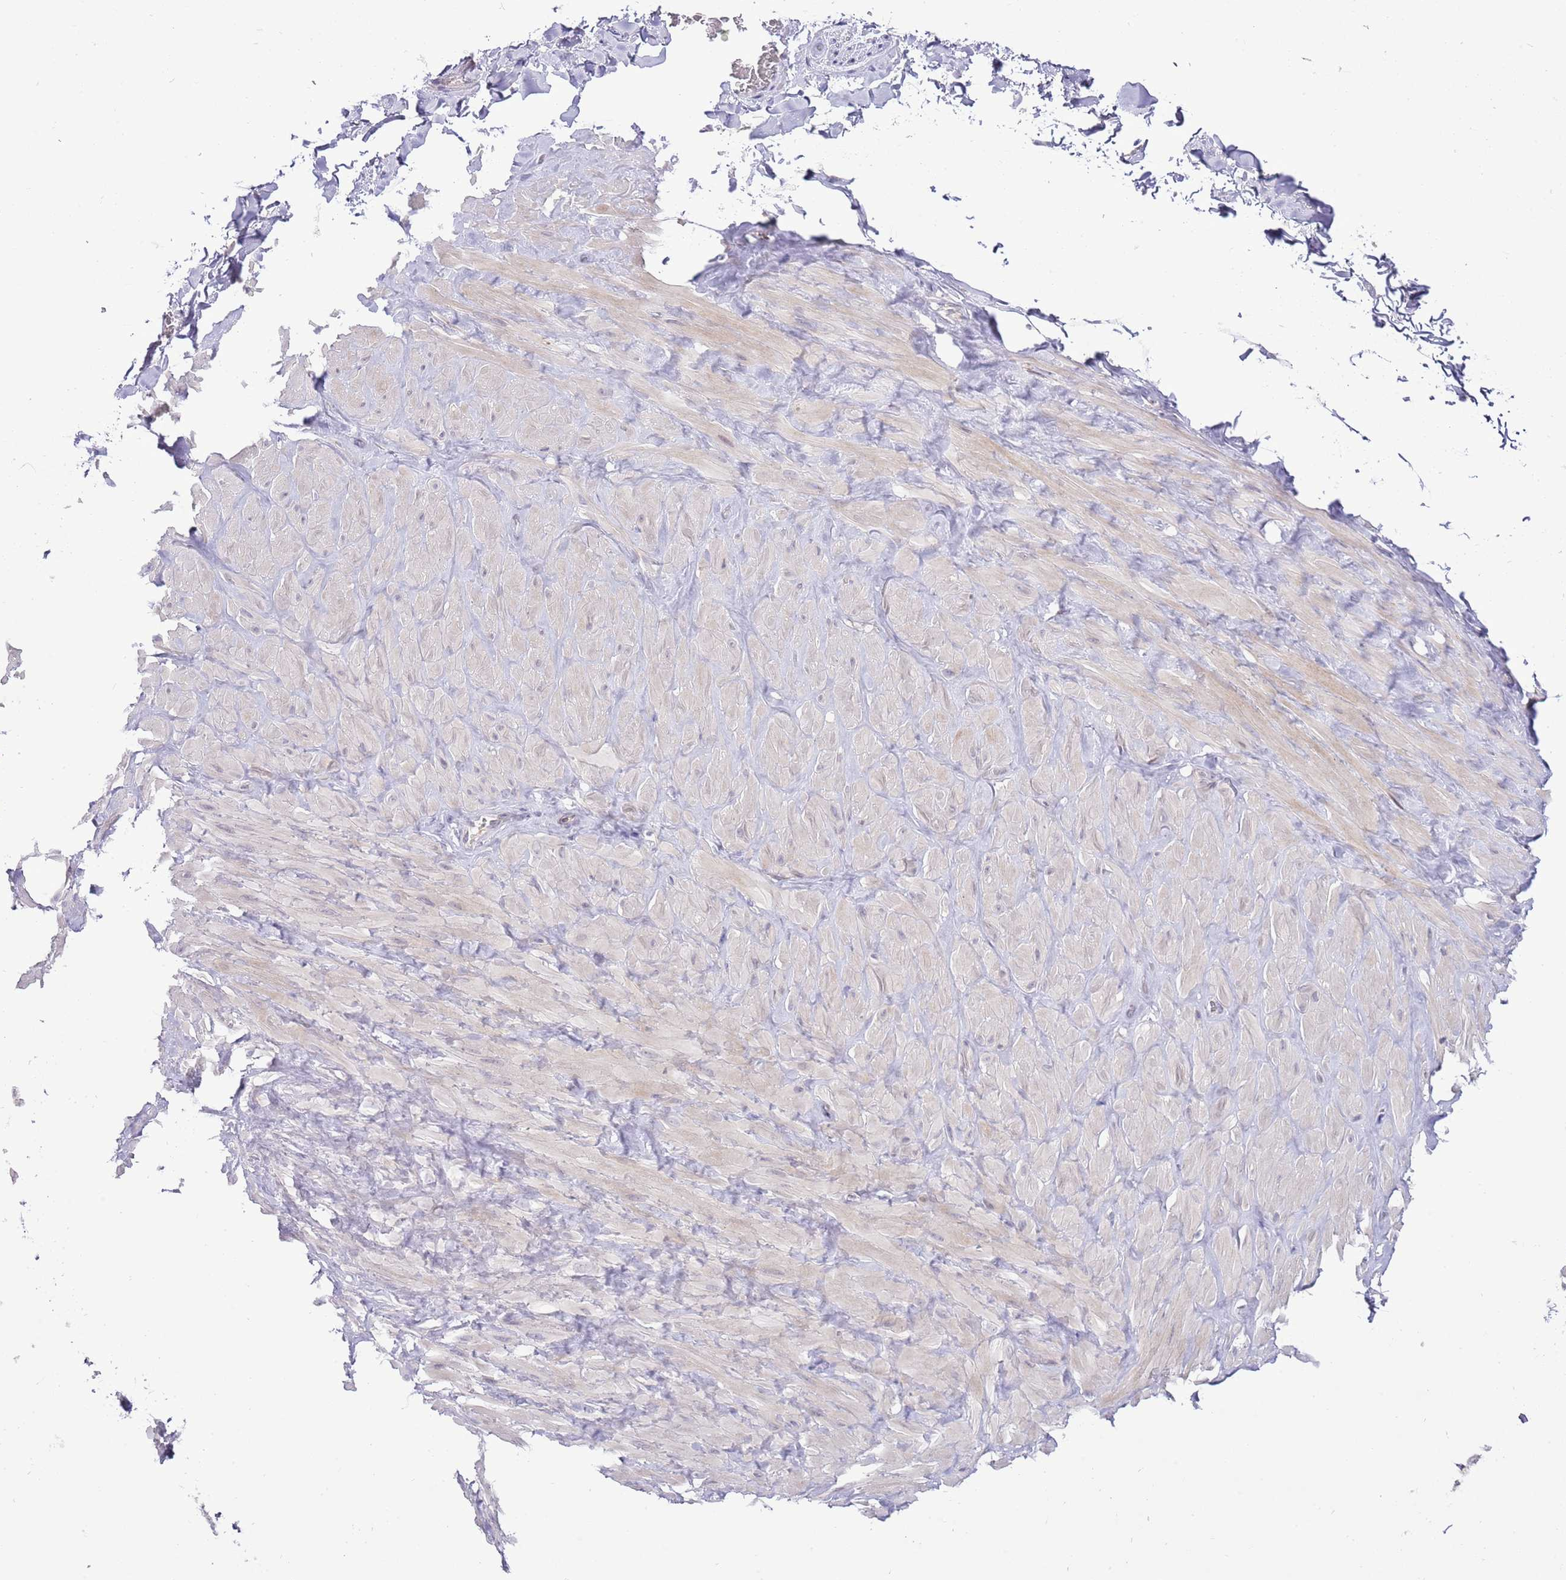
{"staining": {"intensity": "negative", "quantity": "none", "location": "none"}, "tissue": "adipose tissue", "cell_type": "Adipocytes", "image_type": "normal", "snomed": [{"axis": "morphology", "description": "Normal tissue, NOS"}, {"axis": "topography", "description": "Soft tissue"}, {"axis": "topography", "description": "Adipose tissue"}, {"axis": "topography", "description": "Vascular tissue"}, {"axis": "topography", "description": "Peripheral nerve tissue"}], "caption": "The photomicrograph reveals no staining of adipocytes in unremarkable adipose tissue.", "gene": "FBRSL1", "patient": {"sex": "male", "age": 46}}